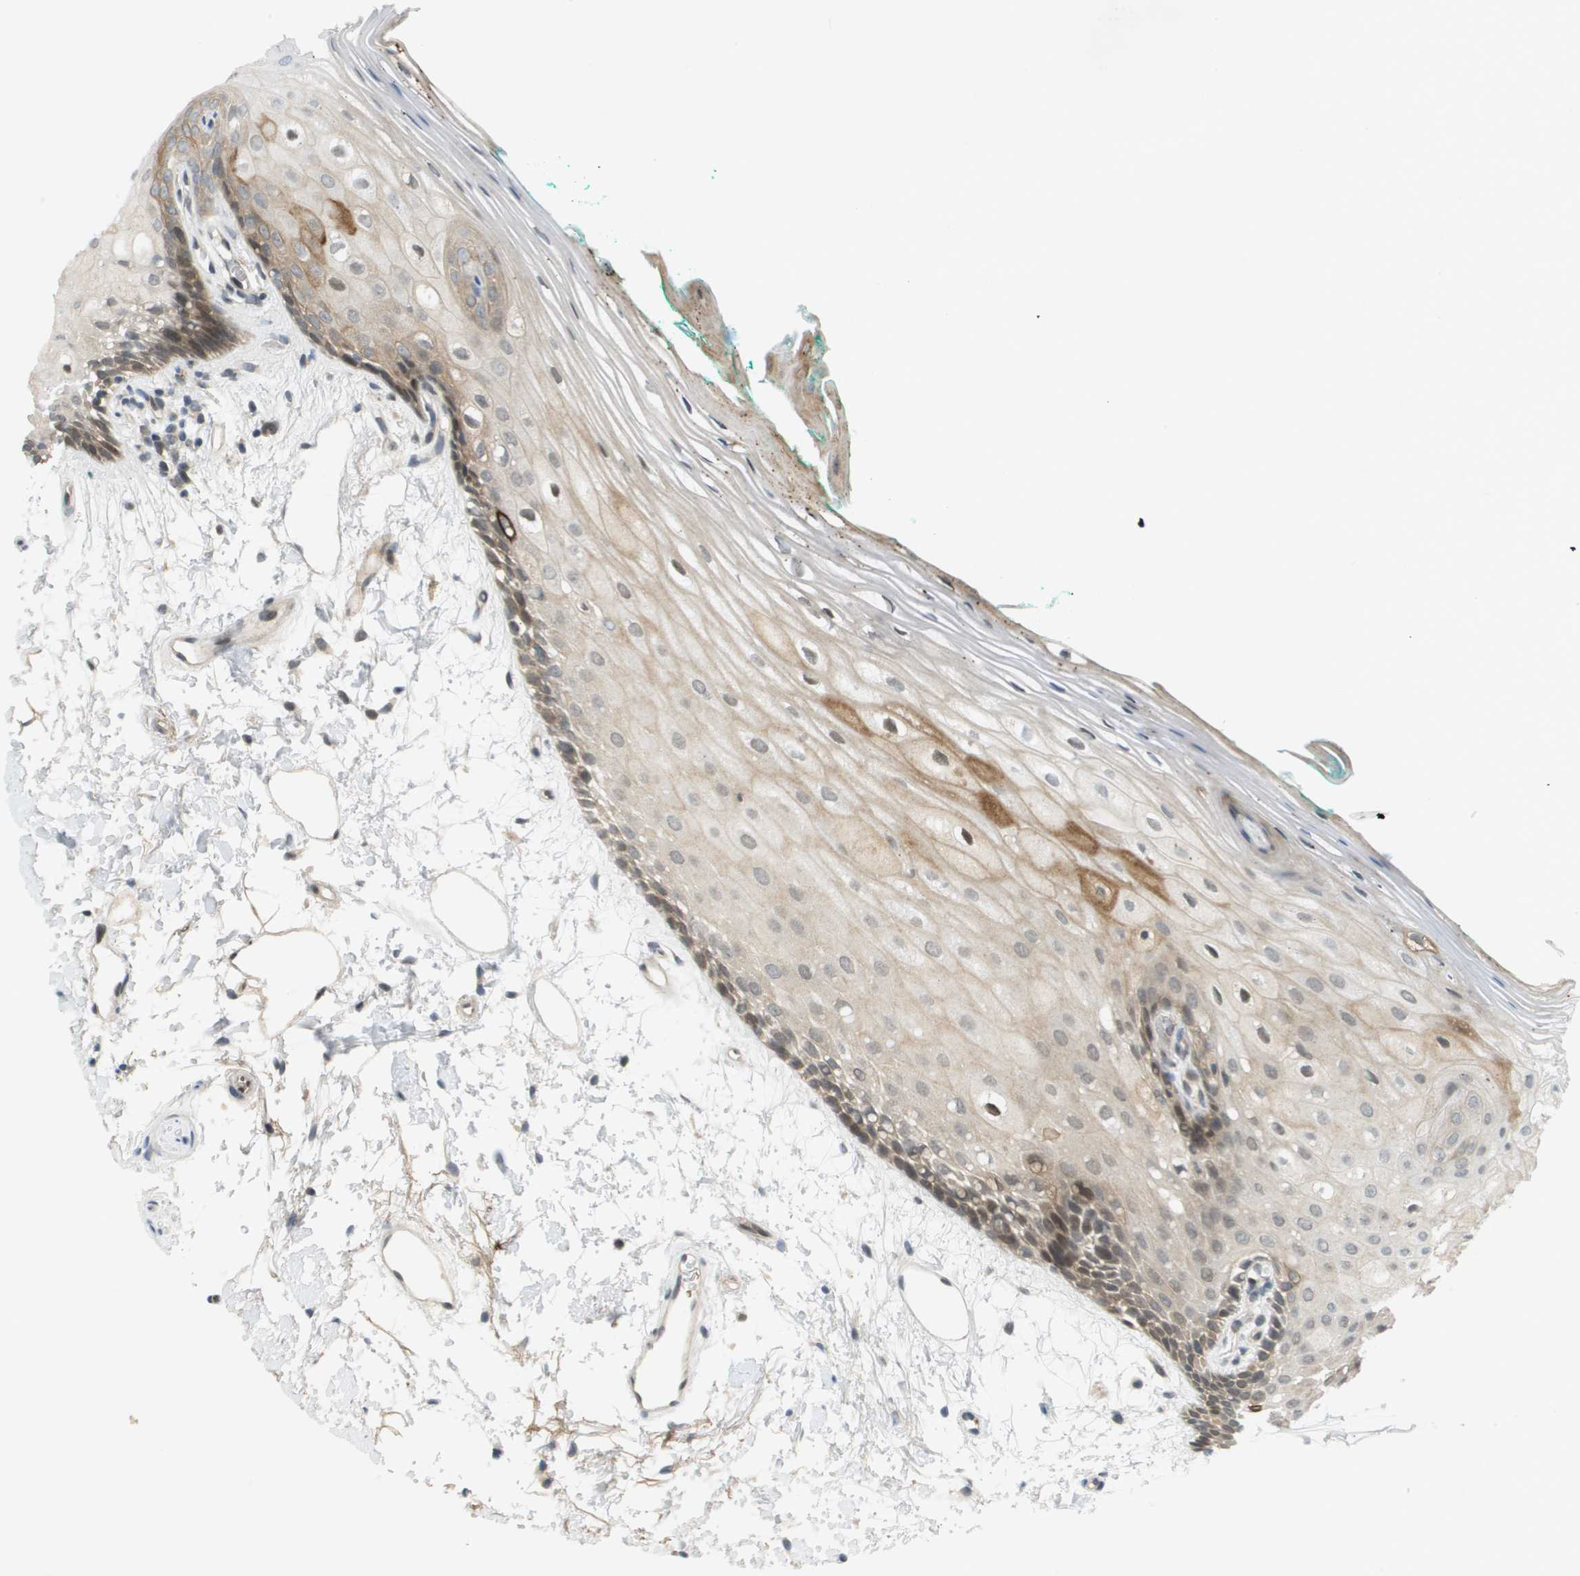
{"staining": {"intensity": "moderate", "quantity": ">75%", "location": "cytoplasmic/membranous,nuclear"}, "tissue": "oral mucosa", "cell_type": "Squamous epithelial cells", "image_type": "normal", "snomed": [{"axis": "morphology", "description": "Normal tissue, NOS"}, {"axis": "topography", "description": "Skeletal muscle"}, {"axis": "topography", "description": "Oral tissue"}, {"axis": "topography", "description": "Peripheral nerve tissue"}], "caption": "Moderate cytoplasmic/membranous,nuclear positivity is present in about >75% of squamous epithelial cells in benign oral mucosa. The protein of interest is shown in brown color, while the nuclei are stained blue.", "gene": "CACNB4", "patient": {"sex": "female", "age": 84}}